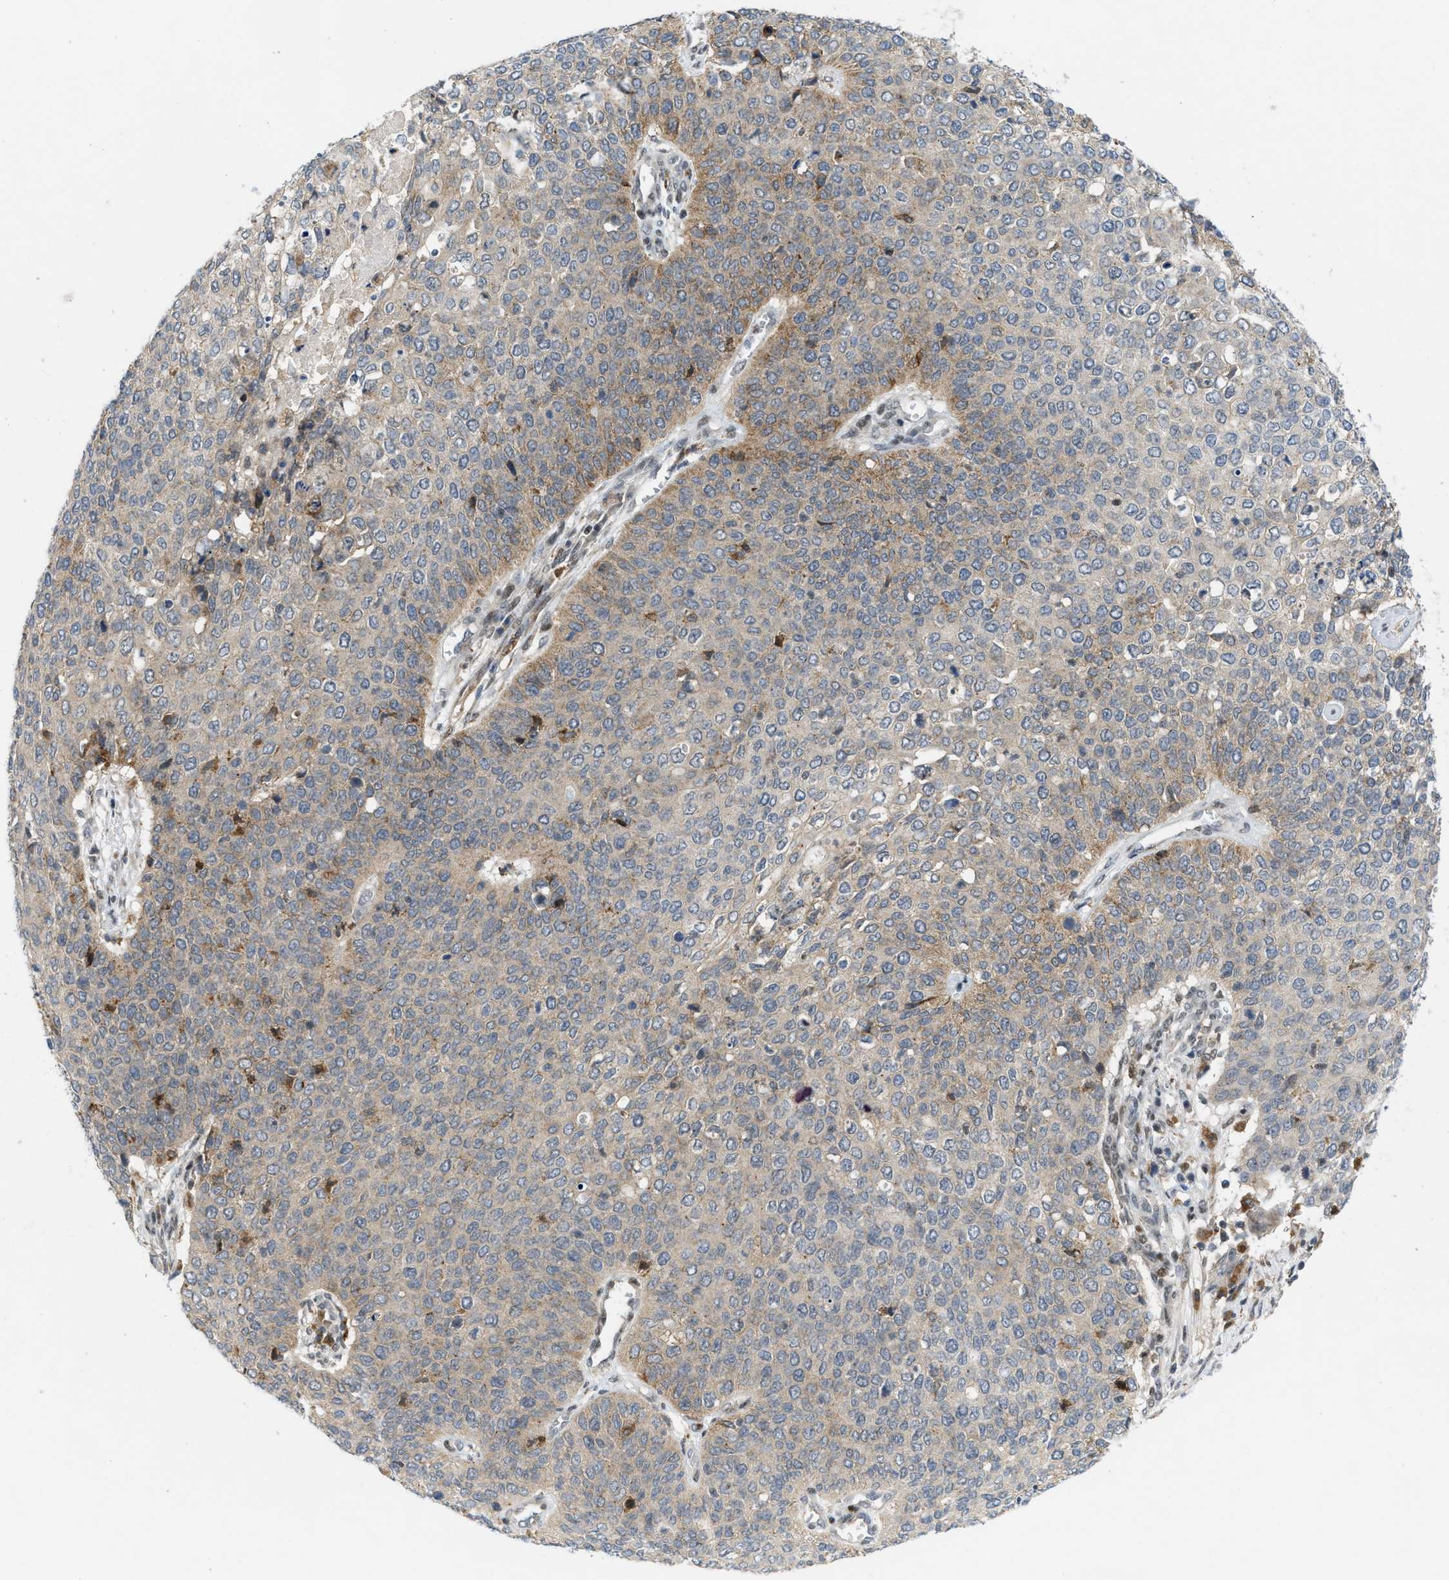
{"staining": {"intensity": "moderate", "quantity": "<25%", "location": "cytoplasmic/membranous"}, "tissue": "cervical cancer", "cell_type": "Tumor cells", "image_type": "cancer", "snomed": [{"axis": "morphology", "description": "Squamous cell carcinoma, NOS"}, {"axis": "topography", "description": "Cervix"}], "caption": "A micrograph of cervical cancer stained for a protein demonstrates moderate cytoplasmic/membranous brown staining in tumor cells. Nuclei are stained in blue.", "gene": "ING1", "patient": {"sex": "female", "age": 39}}